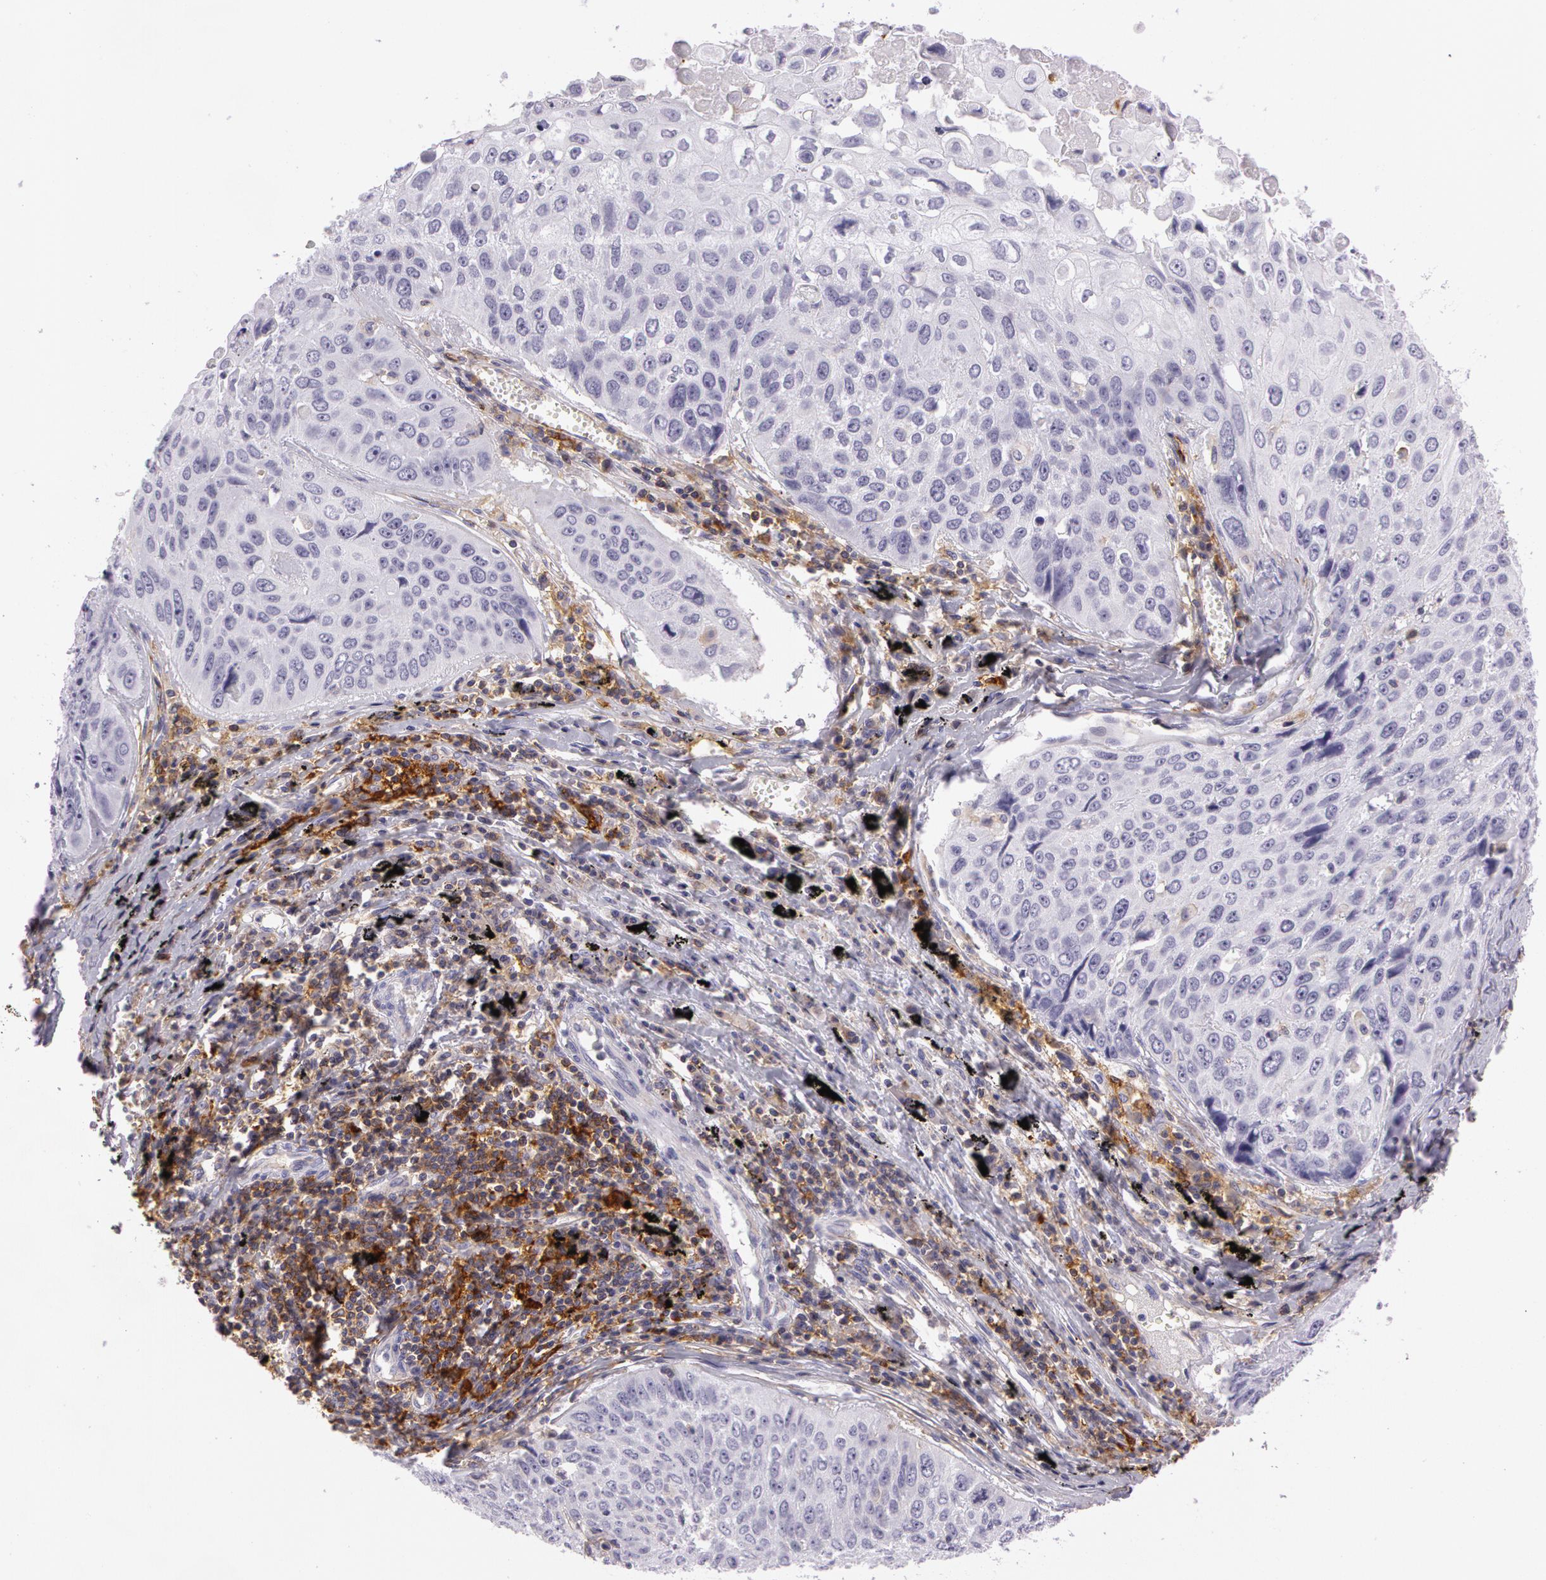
{"staining": {"intensity": "negative", "quantity": "none", "location": "none"}, "tissue": "lung cancer", "cell_type": "Tumor cells", "image_type": "cancer", "snomed": [{"axis": "morphology", "description": "Adenocarcinoma, NOS"}, {"axis": "topography", "description": "Lung"}], "caption": "Immunohistochemistry of human lung cancer demonstrates no staining in tumor cells.", "gene": "LY75", "patient": {"sex": "male", "age": 60}}